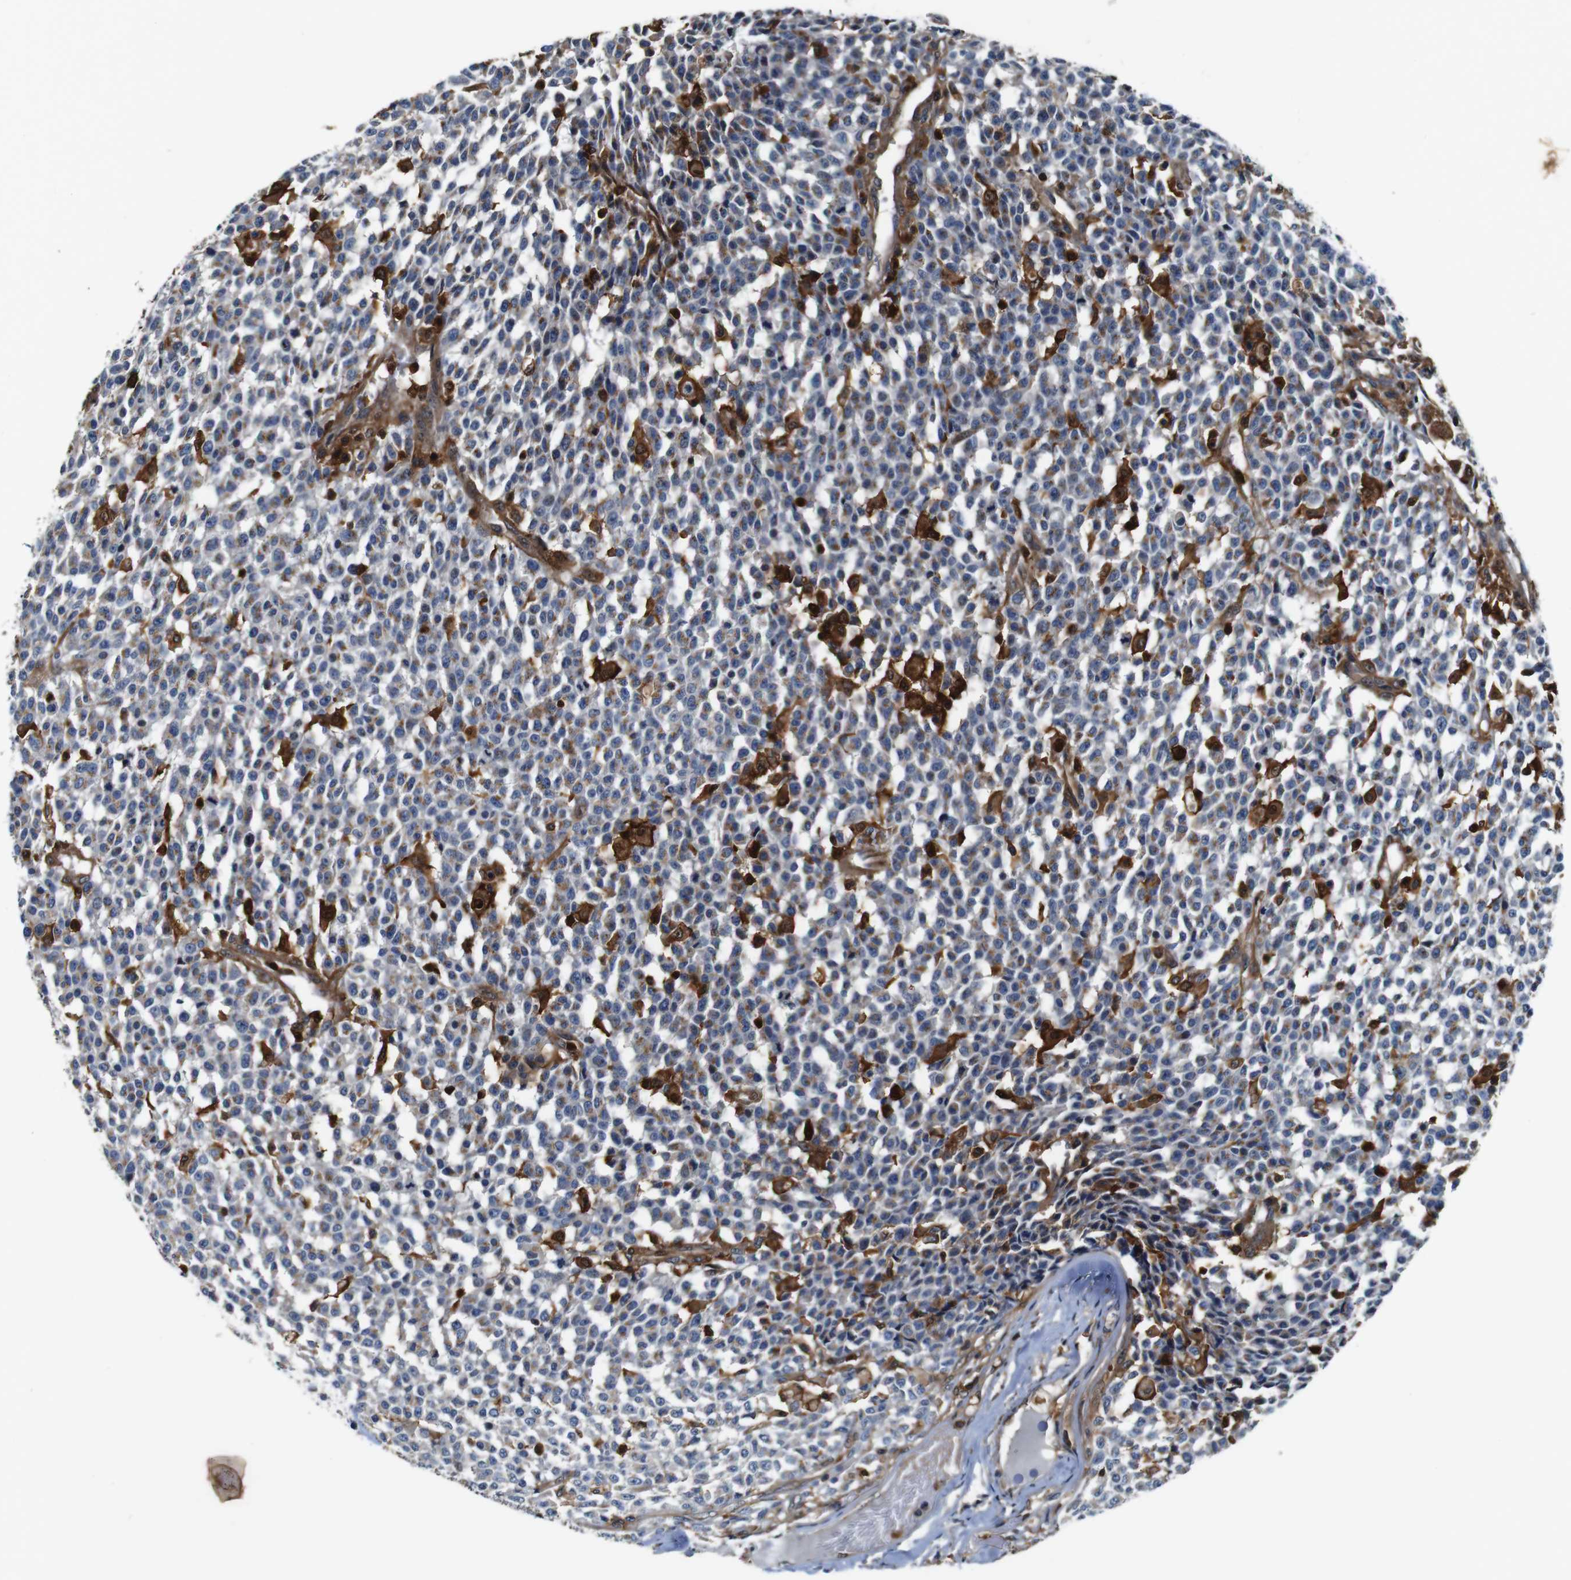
{"staining": {"intensity": "strong", "quantity": "<25%", "location": "cytoplasmic/membranous"}, "tissue": "testis cancer", "cell_type": "Tumor cells", "image_type": "cancer", "snomed": [{"axis": "morphology", "description": "Seminoma, NOS"}, {"axis": "topography", "description": "Testis"}], "caption": "Immunohistochemical staining of seminoma (testis) displays strong cytoplasmic/membranous protein expression in approximately <25% of tumor cells.", "gene": "ANXA1", "patient": {"sex": "male", "age": 59}}